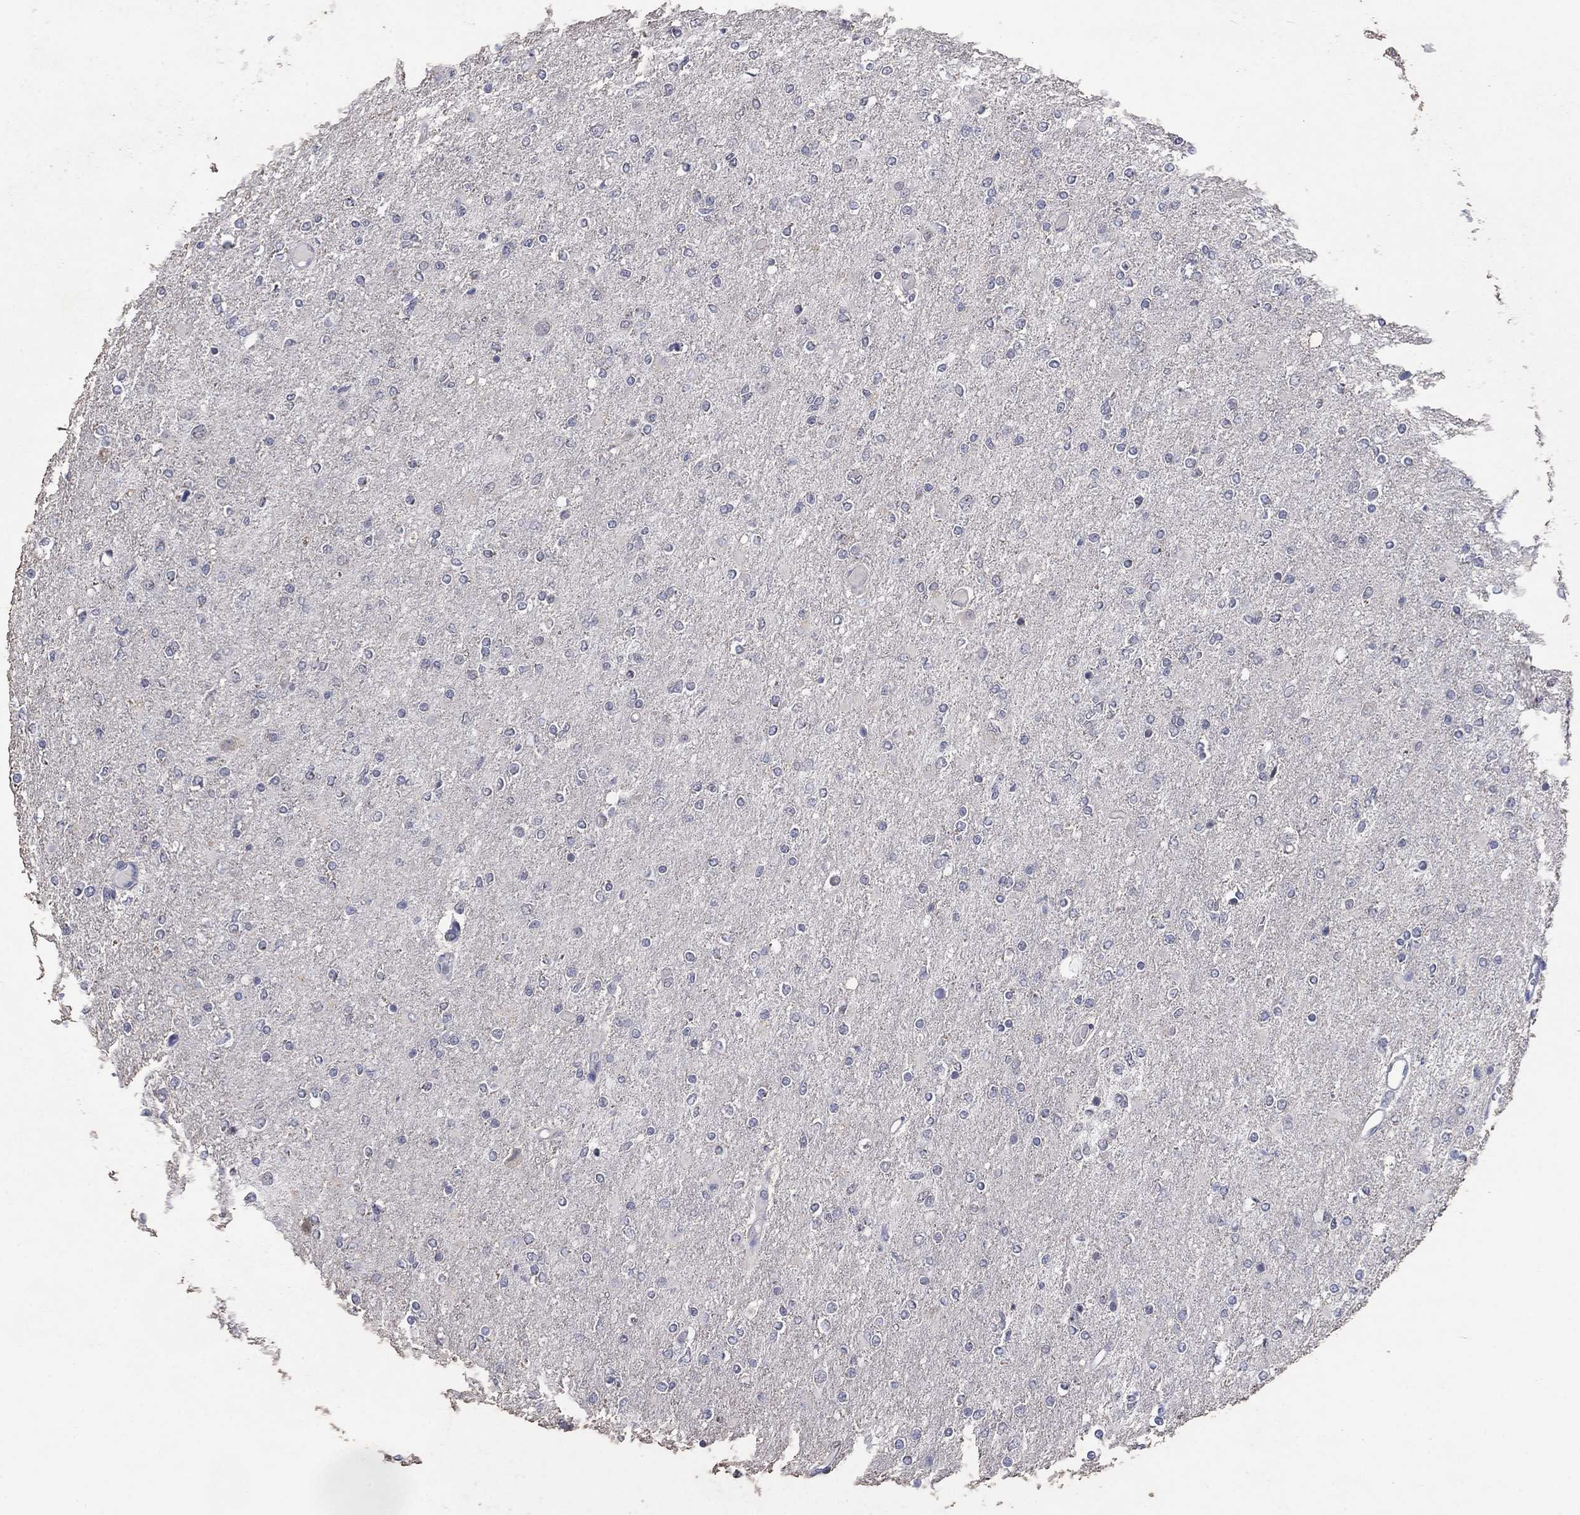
{"staining": {"intensity": "negative", "quantity": "none", "location": "none"}, "tissue": "glioma", "cell_type": "Tumor cells", "image_type": "cancer", "snomed": [{"axis": "morphology", "description": "Glioma, malignant, High grade"}, {"axis": "topography", "description": "Cerebral cortex"}], "caption": "Tumor cells are negative for protein expression in human glioma.", "gene": "SDC1", "patient": {"sex": "male", "age": 70}}